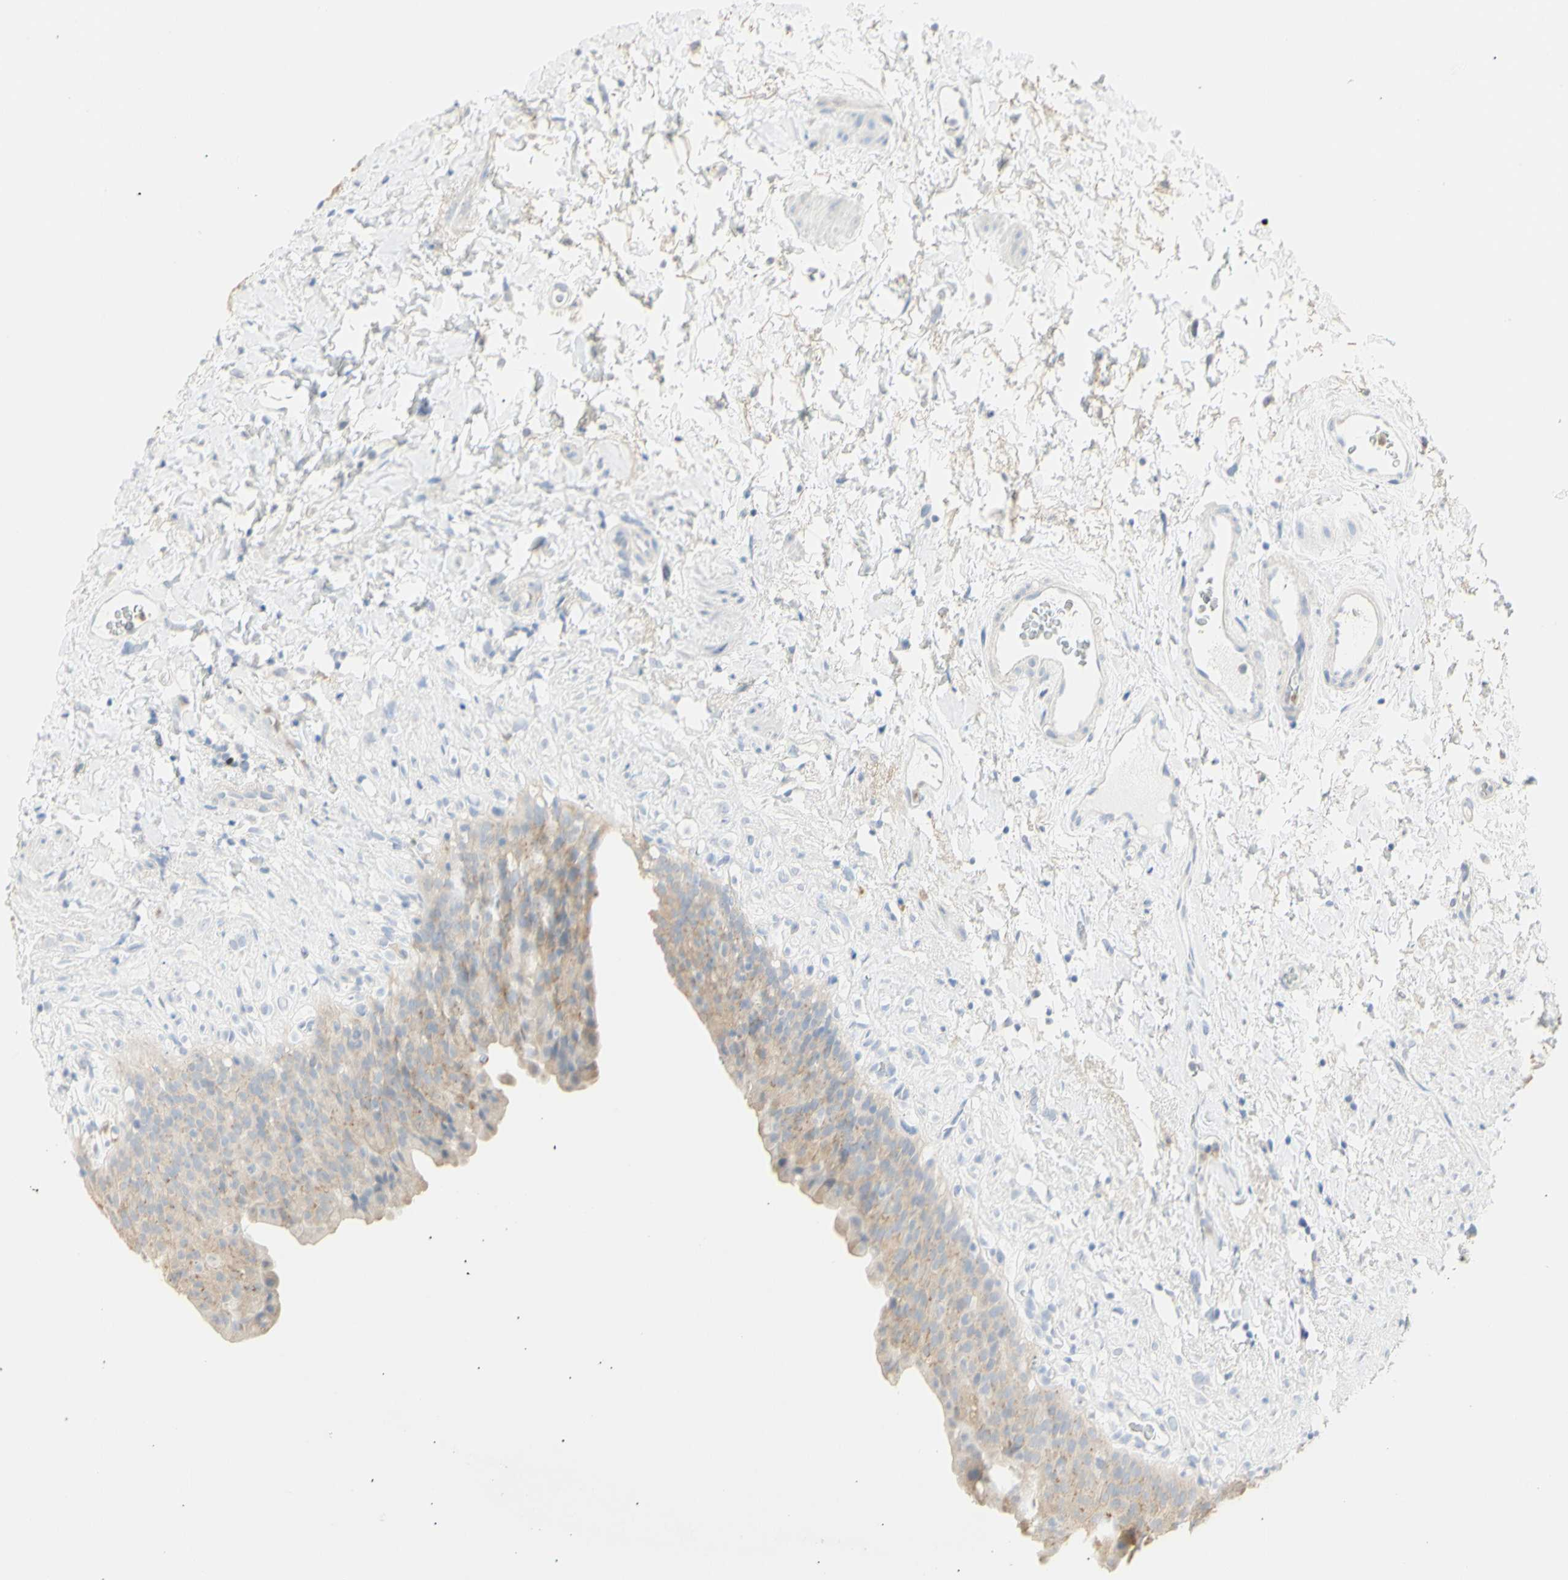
{"staining": {"intensity": "moderate", "quantity": ">75%", "location": "cytoplasmic/membranous"}, "tissue": "urinary bladder", "cell_type": "Urothelial cells", "image_type": "normal", "snomed": [{"axis": "morphology", "description": "Normal tissue, NOS"}, {"axis": "topography", "description": "Urinary bladder"}], "caption": "Protein staining shows moderate cytoplasmic/membranous positivity in about >75% of urothelial cells in unremarkable urinary bladder.", "gene": "B4GALNT3", "patient": {"sex": "female", "age": 79}}